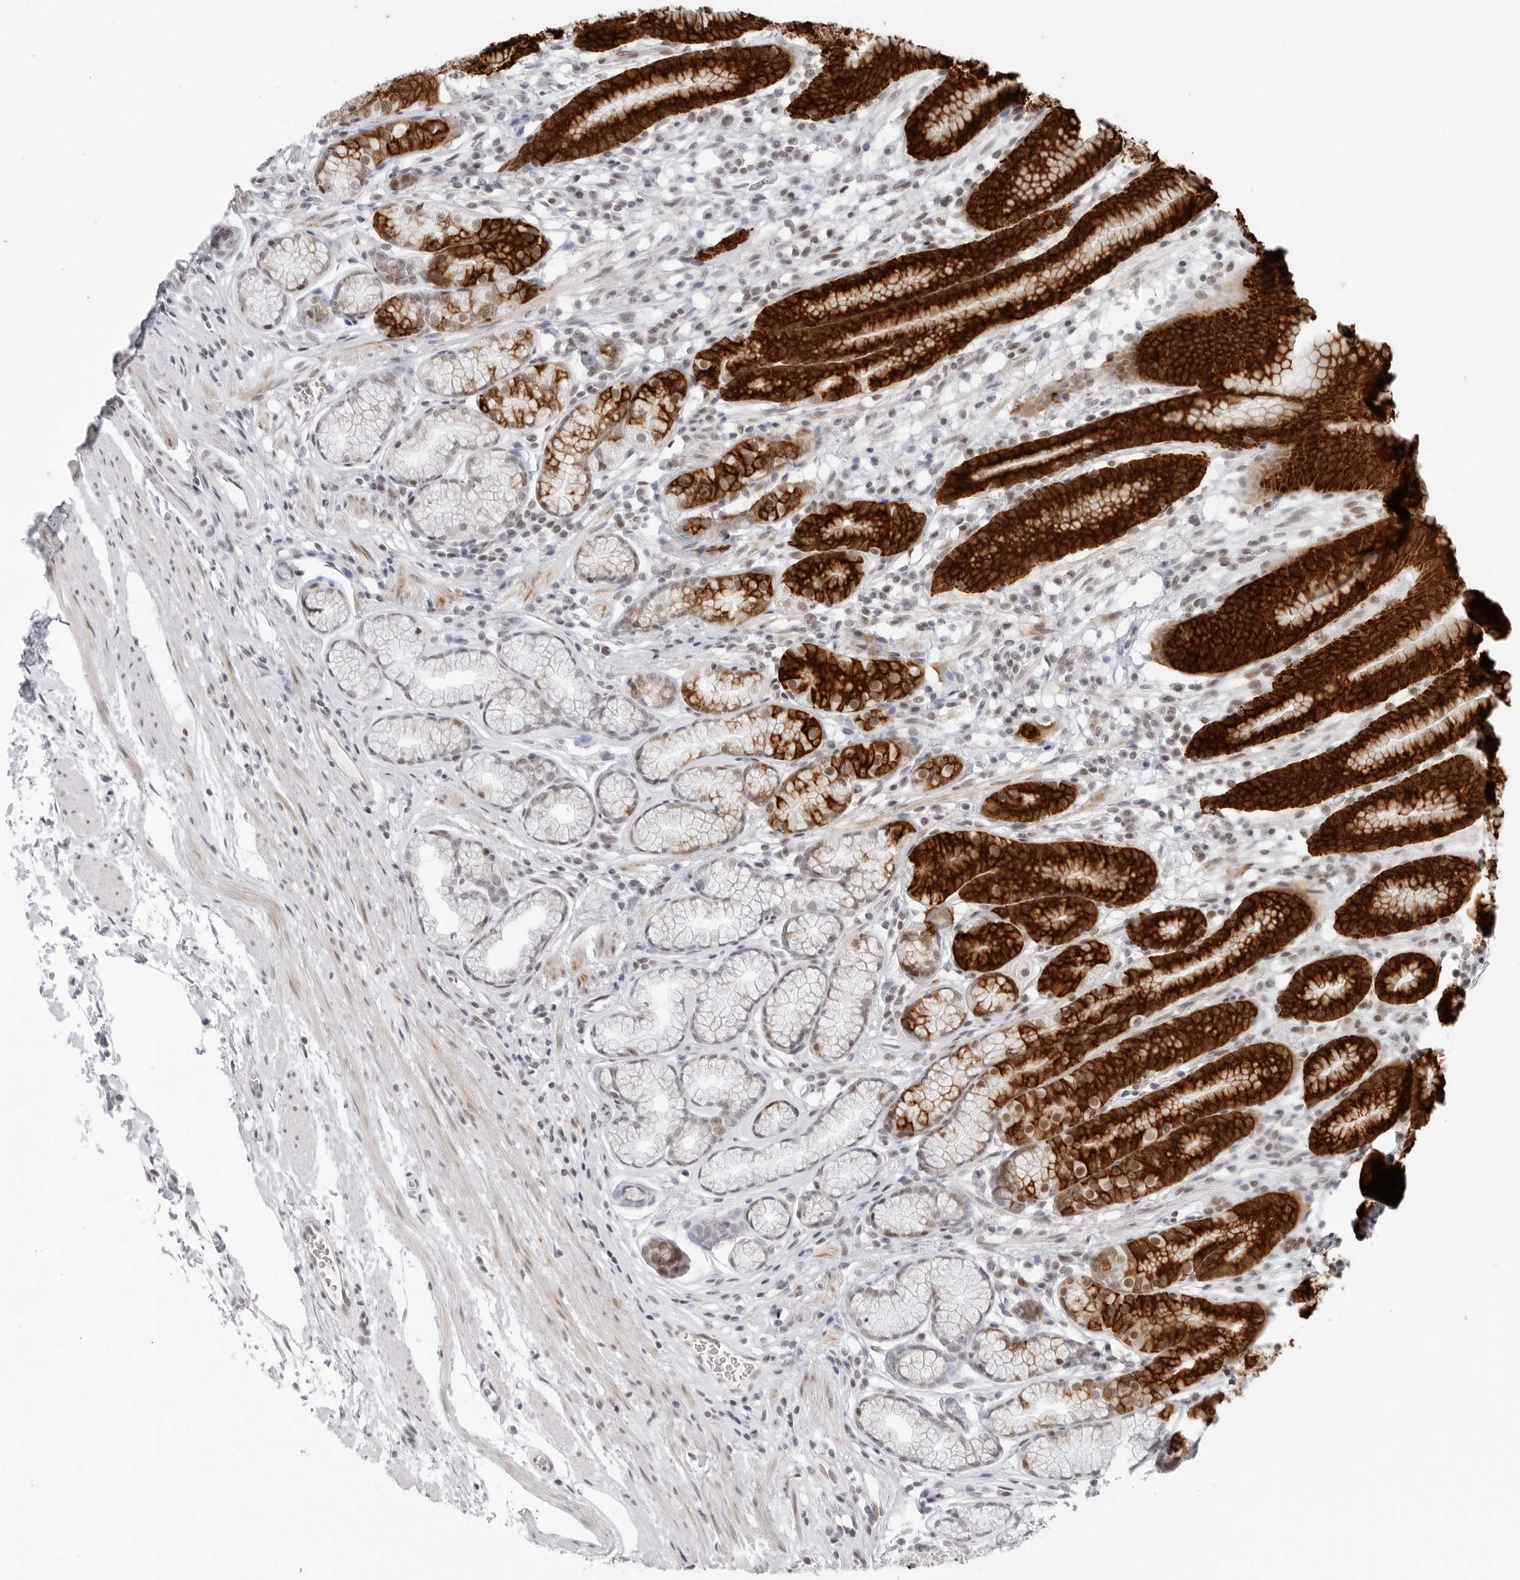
{"staining": {"intensity": "strong", "quantity": "25%-75%", "location": "cytoplasmic/membranous"}, "tissue": "stomach", "cell_type": "Glandular cells", "image_type": "normal", "snomed": [{"axis": "morphology", "description": "Normal tissue, NOS"}, {"axis": "topography", "description": "Stomach"}], "caption": "This histopathology image displays unremarkable stomach stained with immunohistochemistry to label a protein in brown. The cytoplasmic/membranous of glandular cells show strong positivity for the protein. Nuclei are counter-stained blue.", "gene": "FOXK2", "patient": {"sex": "male", "age": 42}}